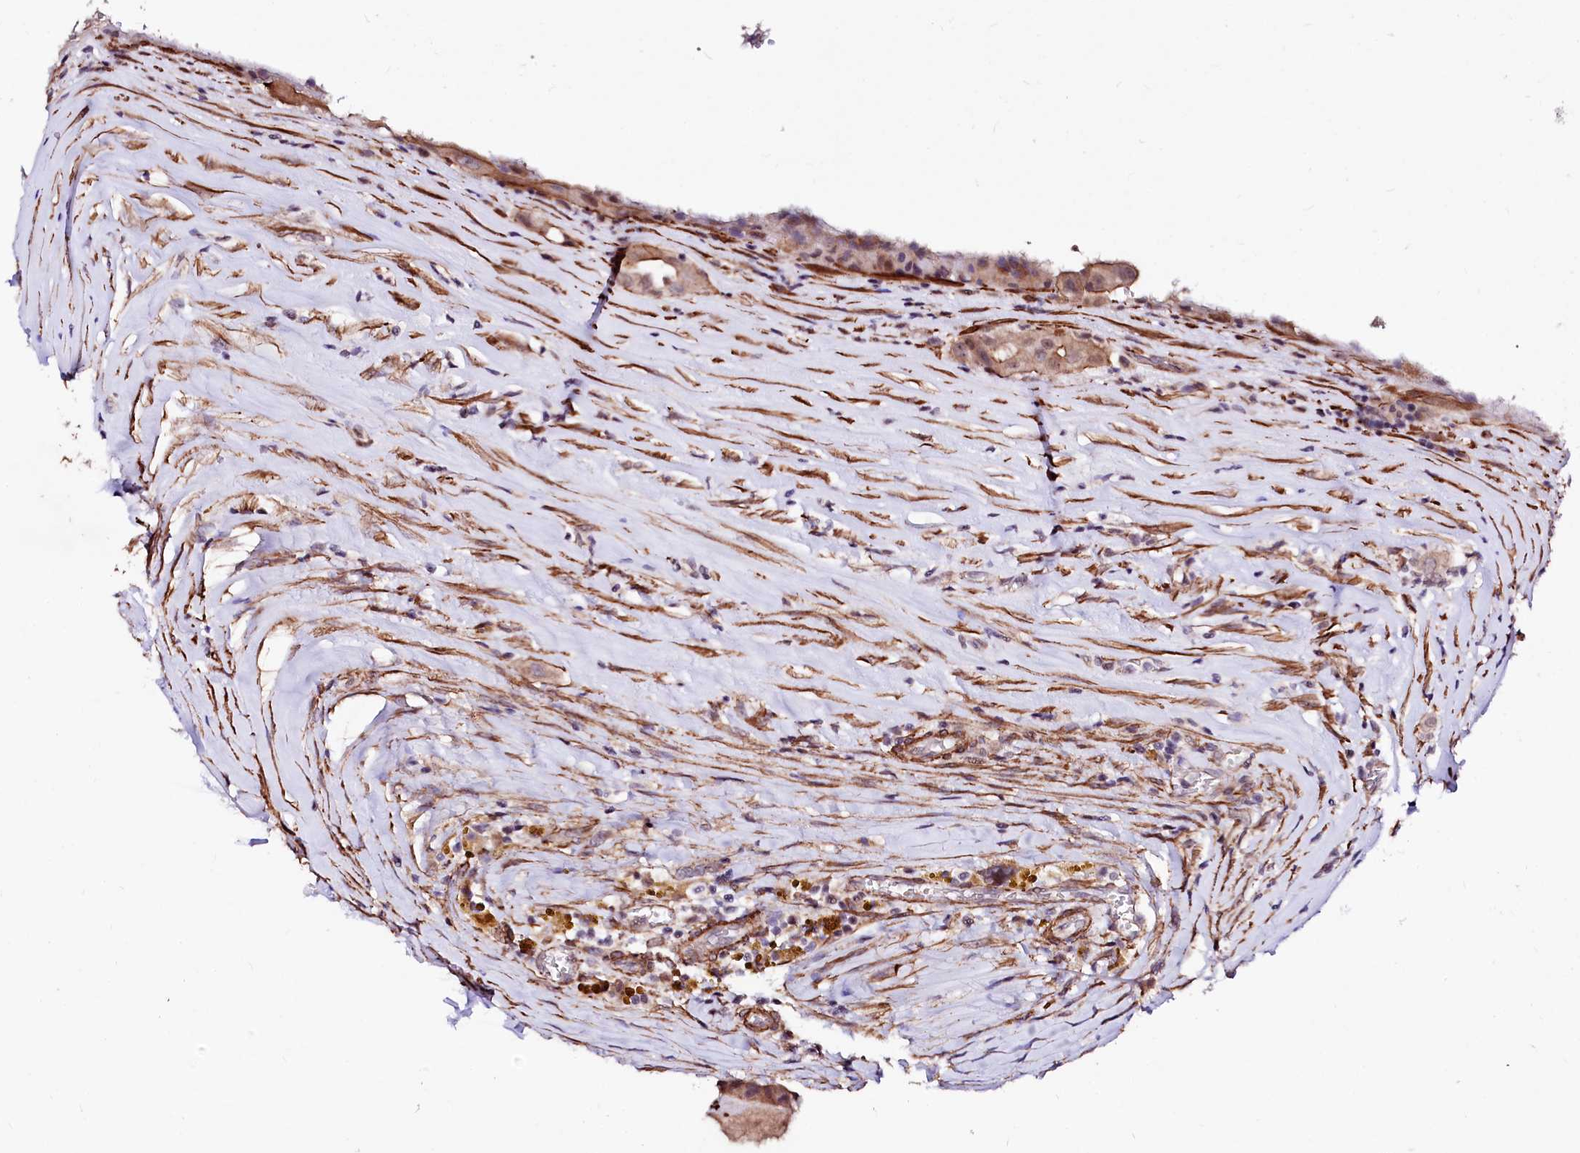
{"staining": {"intensity": "moderate", "quantity": ">75%", "location": "cytoplasmic/membranous"}, "tissue": "thyroid cancer", "cell_type": "Tumor cells", "image_type": "cancer", "snomed": [{"axis": "morphology", "description": "Papillary adenocarcinoma, NOS"}, {"axis": "topography", "description": "Thyroid gland"}], "caption": "Thyroid cancer tissue shows moderate cytoplasmic/membranous staining in about >75% of tumor cells", "gene": "GPR176", "patient": {"sex": "male", "age": 77}}